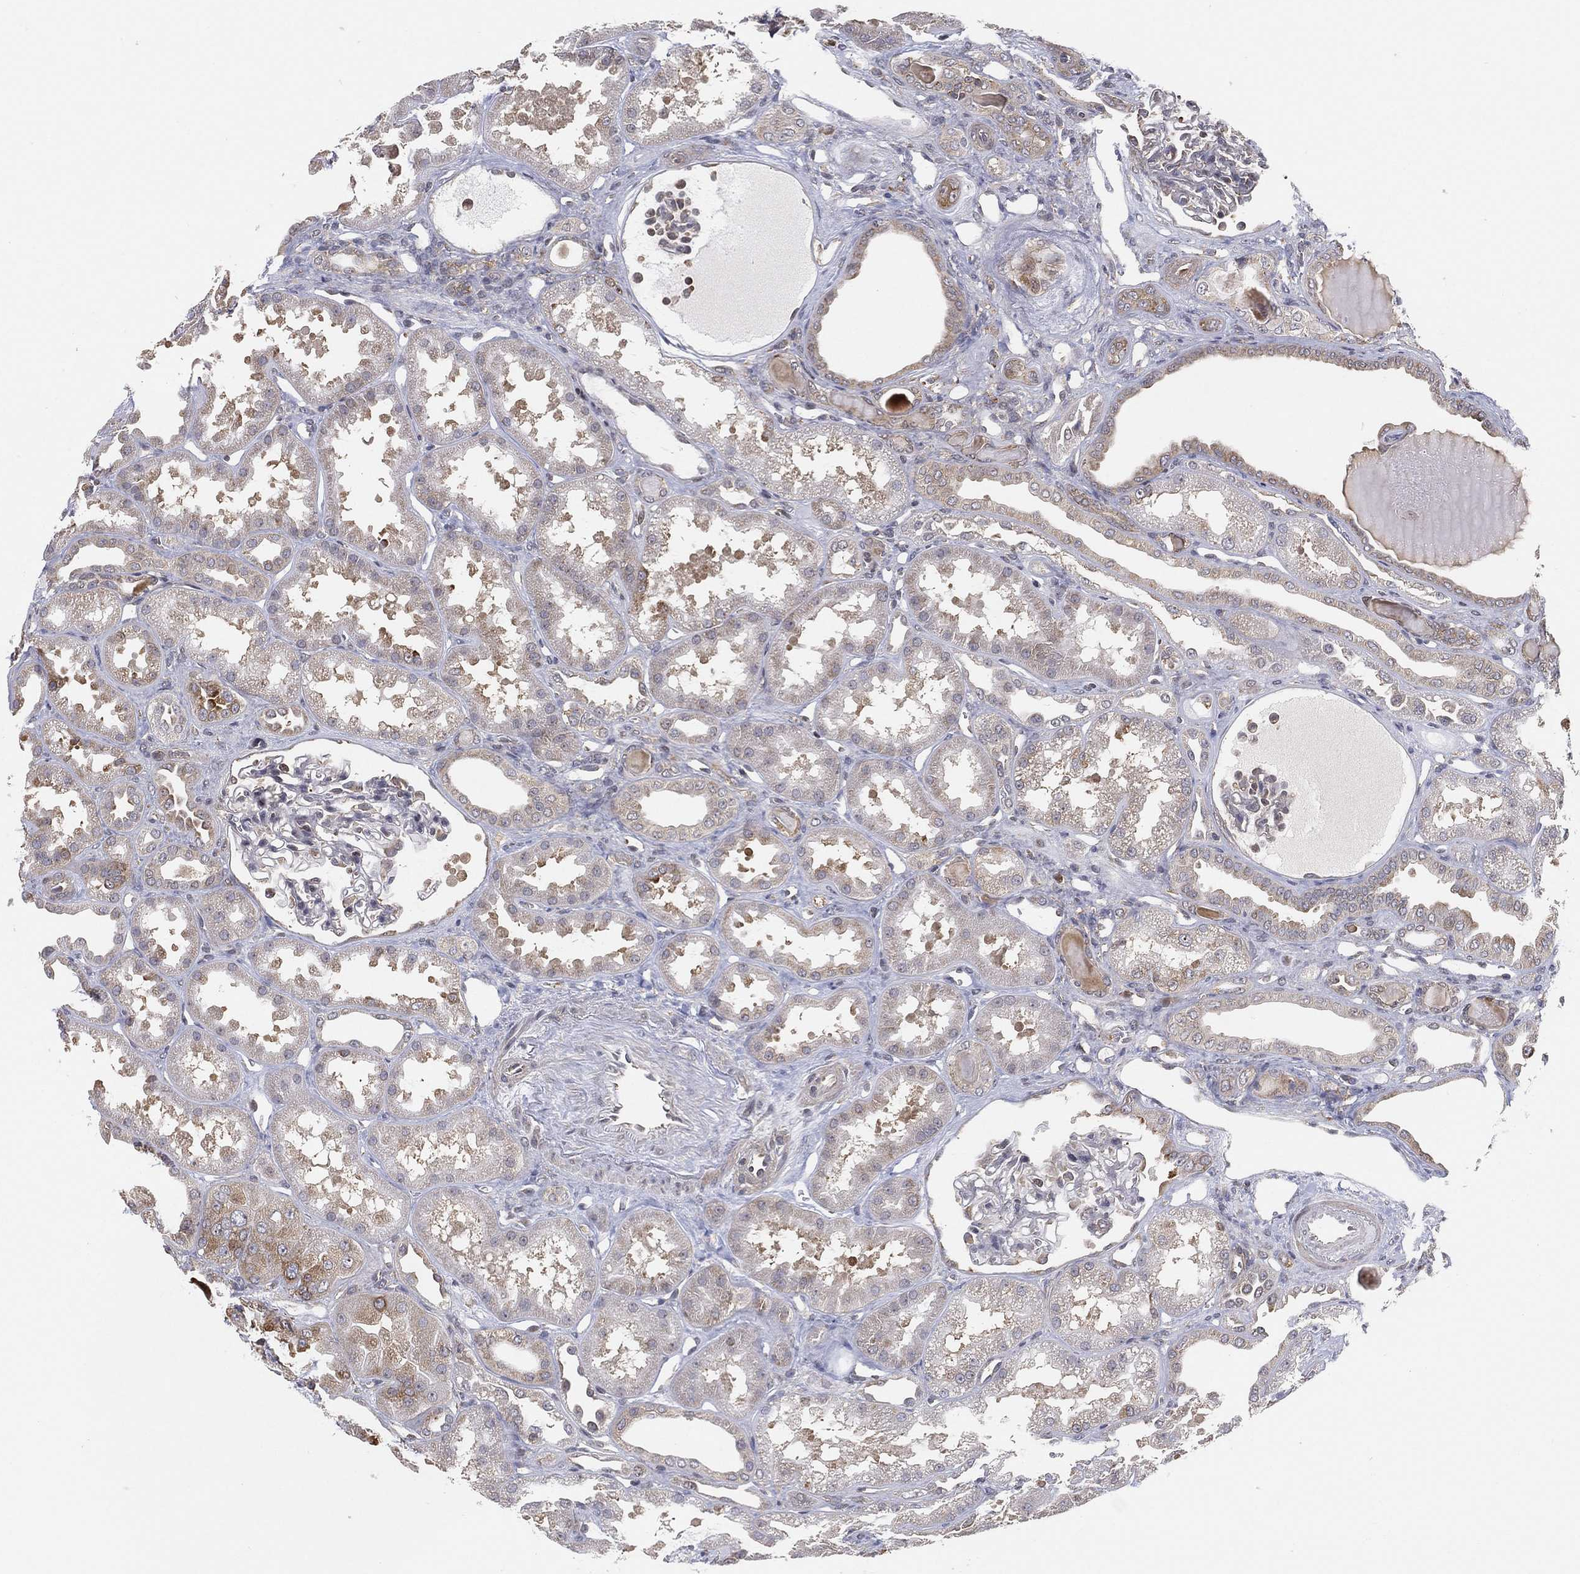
{"staining": {"intensity": "negative", "quantity": "none", "location": "none"}, "tissue": "kidney", "cell_type": "Cells in glomeruli", "image_type": "normal", "snomed": [{"axis": "morphology", "description": "Normal tissue, NOS"}, {"axis": "topography", "description": "Kidney"}], "caption": "Kidney was stained to show a protein in brown. There is no significant positivity in cells in glomeruli.", "gene": "TMTC4", "patient": {"sex": "male", "age": 61}}